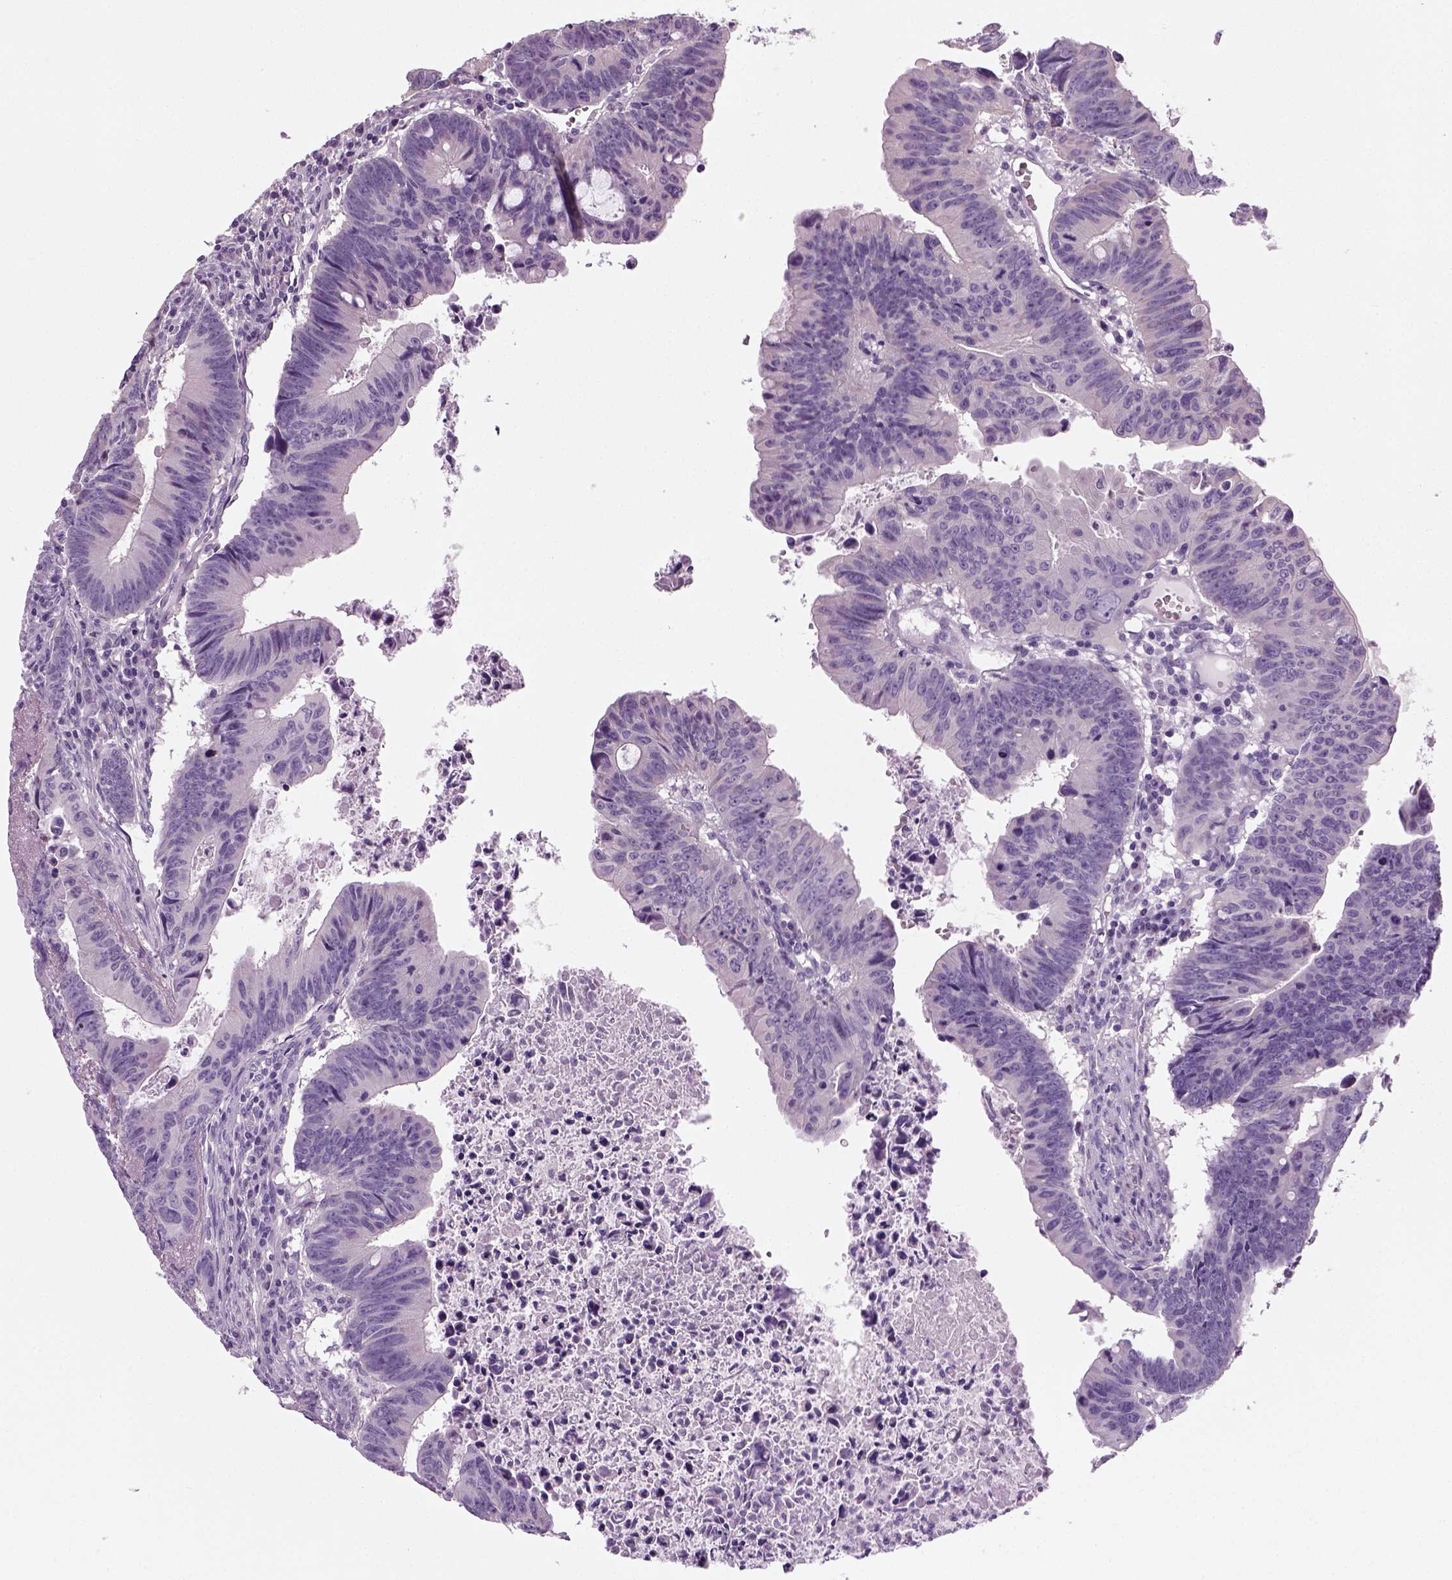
{"staining": {"intensity": "negative", "quantity": "none", "location": "none"}, "tissue": "colorectal cancer", "cell_type": "Tumor cells", "image_type": "cancer", "snomed": [{"axis": "morphology", "description": "Adenocarcinoma, NOS"}, {"axis": "topography", "description": "Colon"}], "caption": "Immunohistochemistry (IHC) of human colorectal adenocarcinoma exhibits no expression in tumor cells.", "gene": "ELOVL3", "patient": {"sex": "female", "age": 87}}